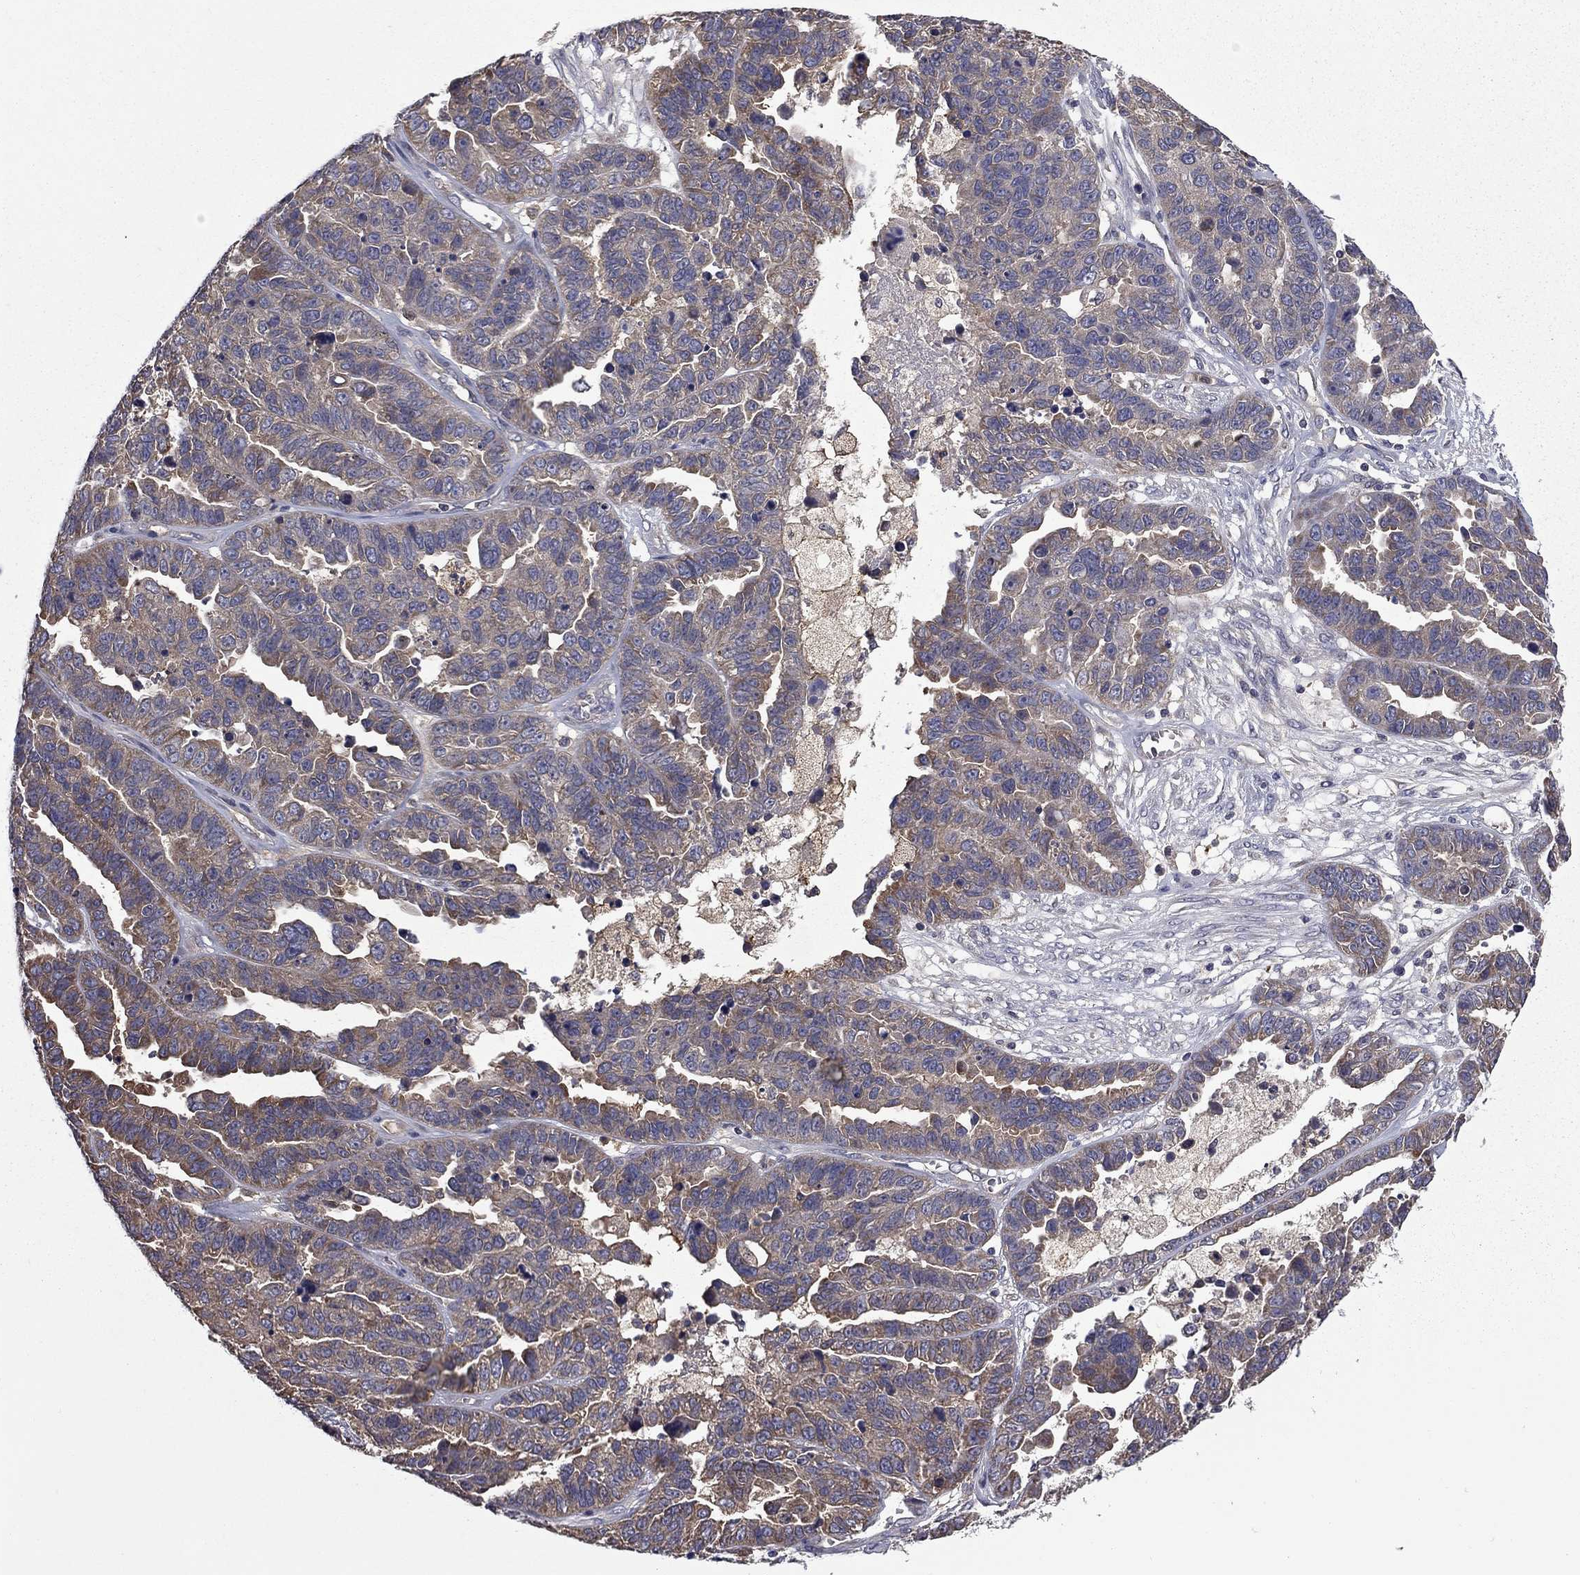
{"staining": {"intensity": "weak", "quantity": "<25%", "location": "cytoplasmic/membranous"}, "tissue": "ovarian cancer", "cell_type": "Tumor cells", "image_type": "cancer", "snomed": [{"axis": "morphology", "description": "Cystadenocarcinoma, serous, NOS"}, {"axis": "topography", "description": "Ovary"}], "caption": "A photomicrograph of human ovarian cancer (serous cystadenocarcinoma) is negative for staining in tumor cells.", "gene": "CEACAM7", "patient": {"sex": "female", "age": 87}}